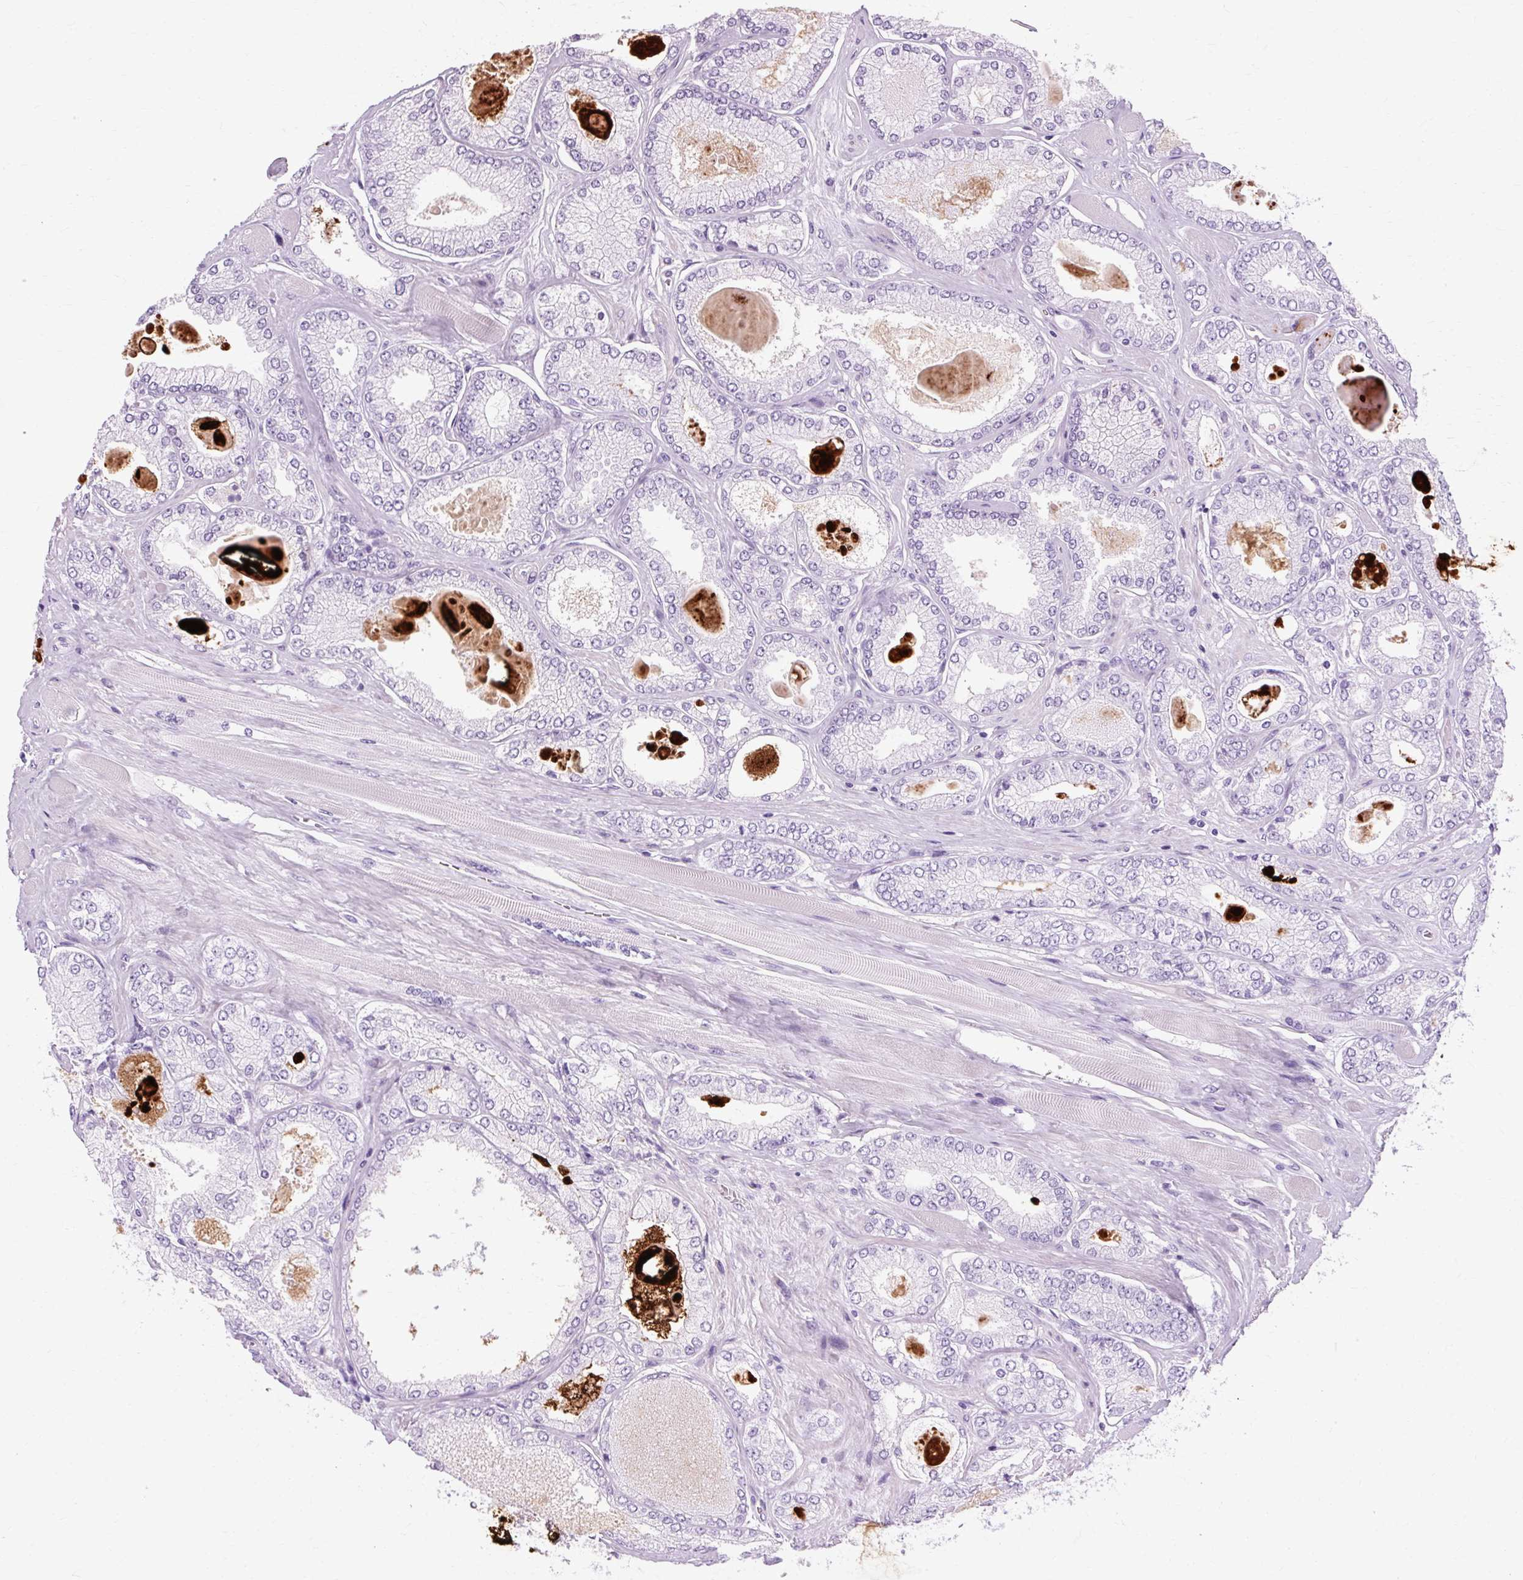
{"staining": {"intensity": "negative", "quantity": "none", "location": "none"}, "tissue": "prostate cancer", "cell_type": "Tumor cells", "image_type": "cancer", "snomed": [{"axis": "morphology", "description": "Adenocarcinoma, High grade"}, {"axis": "topography", "description": "Prostate"}], "caption": "Micrograph shows no significant protein staining in tumor cells of prostate adenocarcinoma (high-grade).", "gene": "OOEP", "patient": {"sex": "male", "age": 68}}